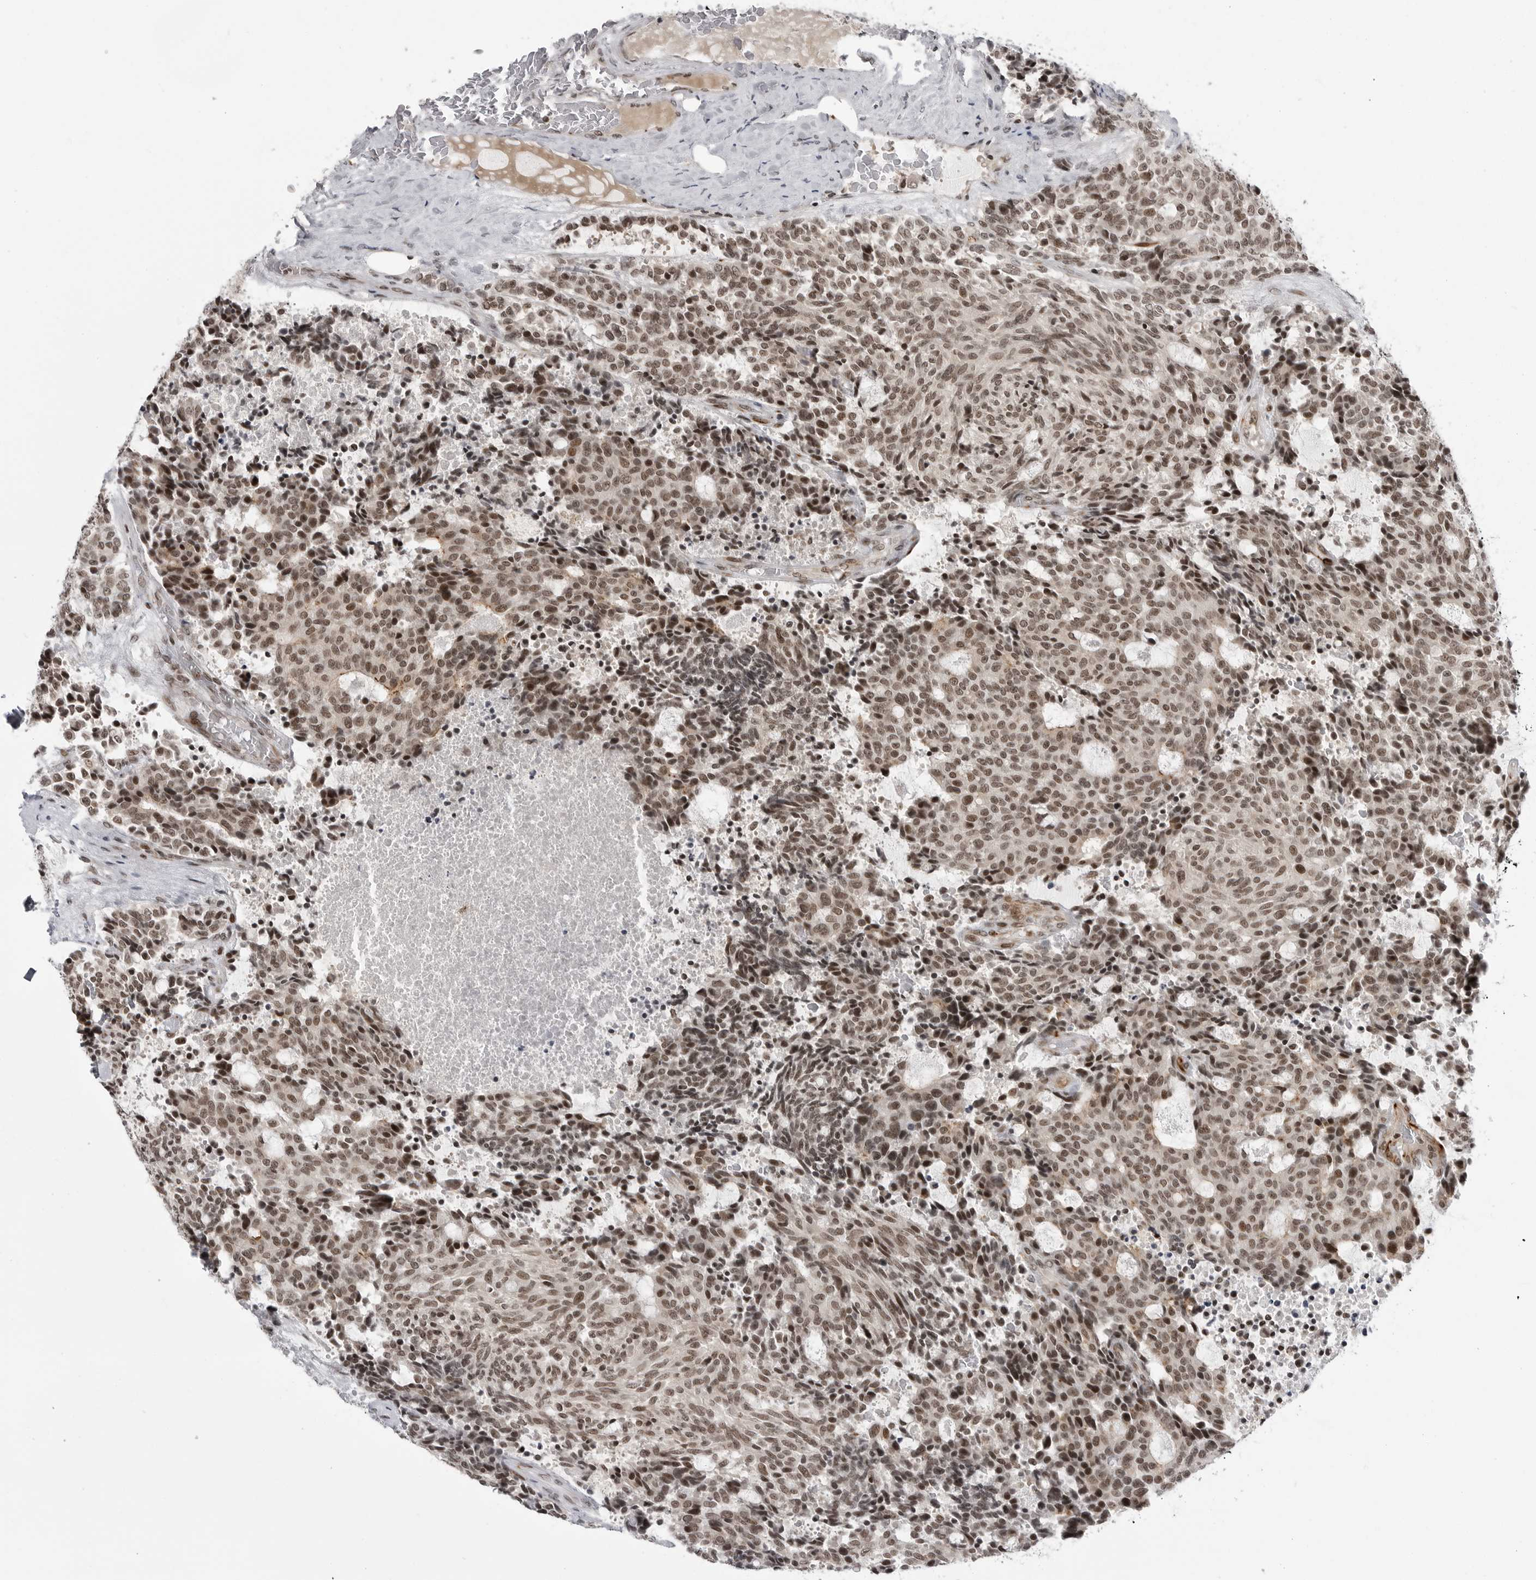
{"staining": {"intensity": "moderate", "quantity": ">75%", "location": "nuclear"}, "tissue": "carcinoid", "cell_type": "Tumor cells", "image_type": "cancer", "snomed": [{"axis": "morphology", "description": "Carcinoid, malignant, NOS"}, {"axis": "topography", "description": "Pancreas"}], "caption": "A medium amount of moderate nuclear positivity is identified in about >75% of tumor cells in carcinoid tissue.", "gene": "TRIM66", "patient": {"sex": "female", "age": 54}}